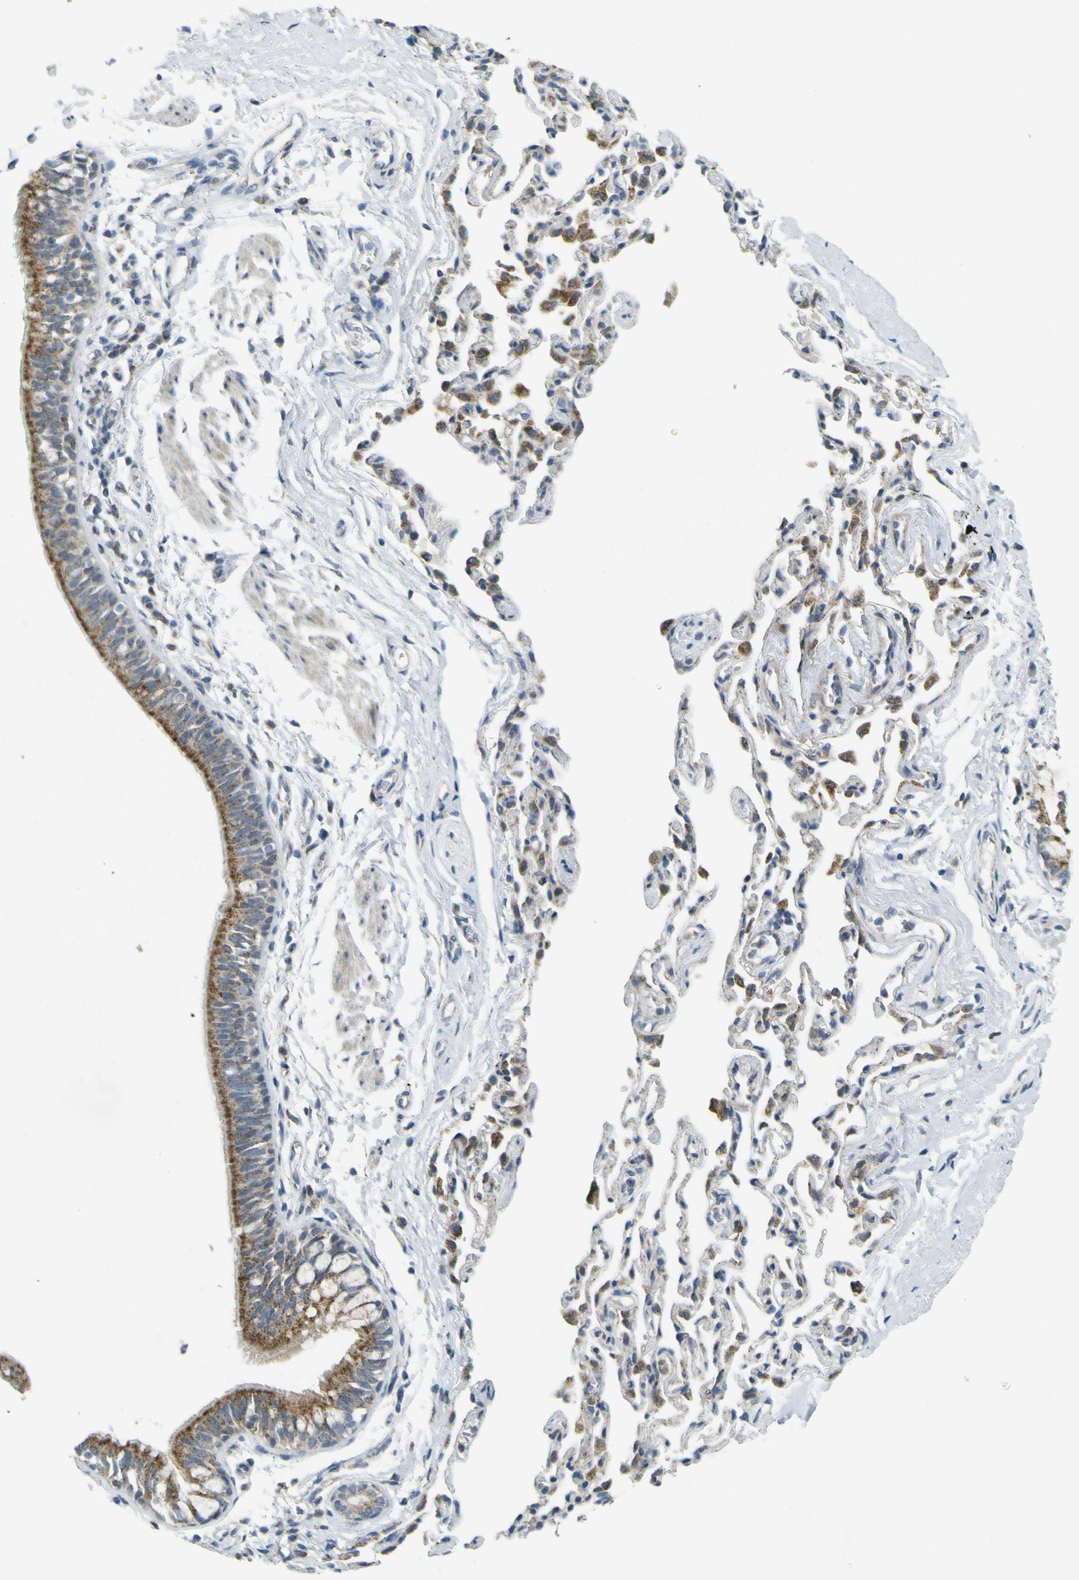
{"staining": {"intensity": "moderate", "quantity": ">75%", "location": "cytoplasmic/membranous"}, "tissue": "bronchus", "cell_type": "Respiratory epithelial cells", "image_type": "normal", "snomed": [{"axis": "morphology", "description": "Normal tissue, NOS"}, {"axis": "topography", "description": "Bronchus"}, {"axis": "topography", "description": "Lung"}], "caption": "Normal bronchus shows moderate cytoplasmic/membranous positivity in approximately >75% of respiratory epithelial cells The staining was performed using DAB (3,3'-diaminobenzidine) to visualize the protein expression in brown, while the nuclei were stained in blue with hematoxylin (Magnification: 20x)..", "gene": "ACBD5", "patient": {"sex": "male", "age": 64}}